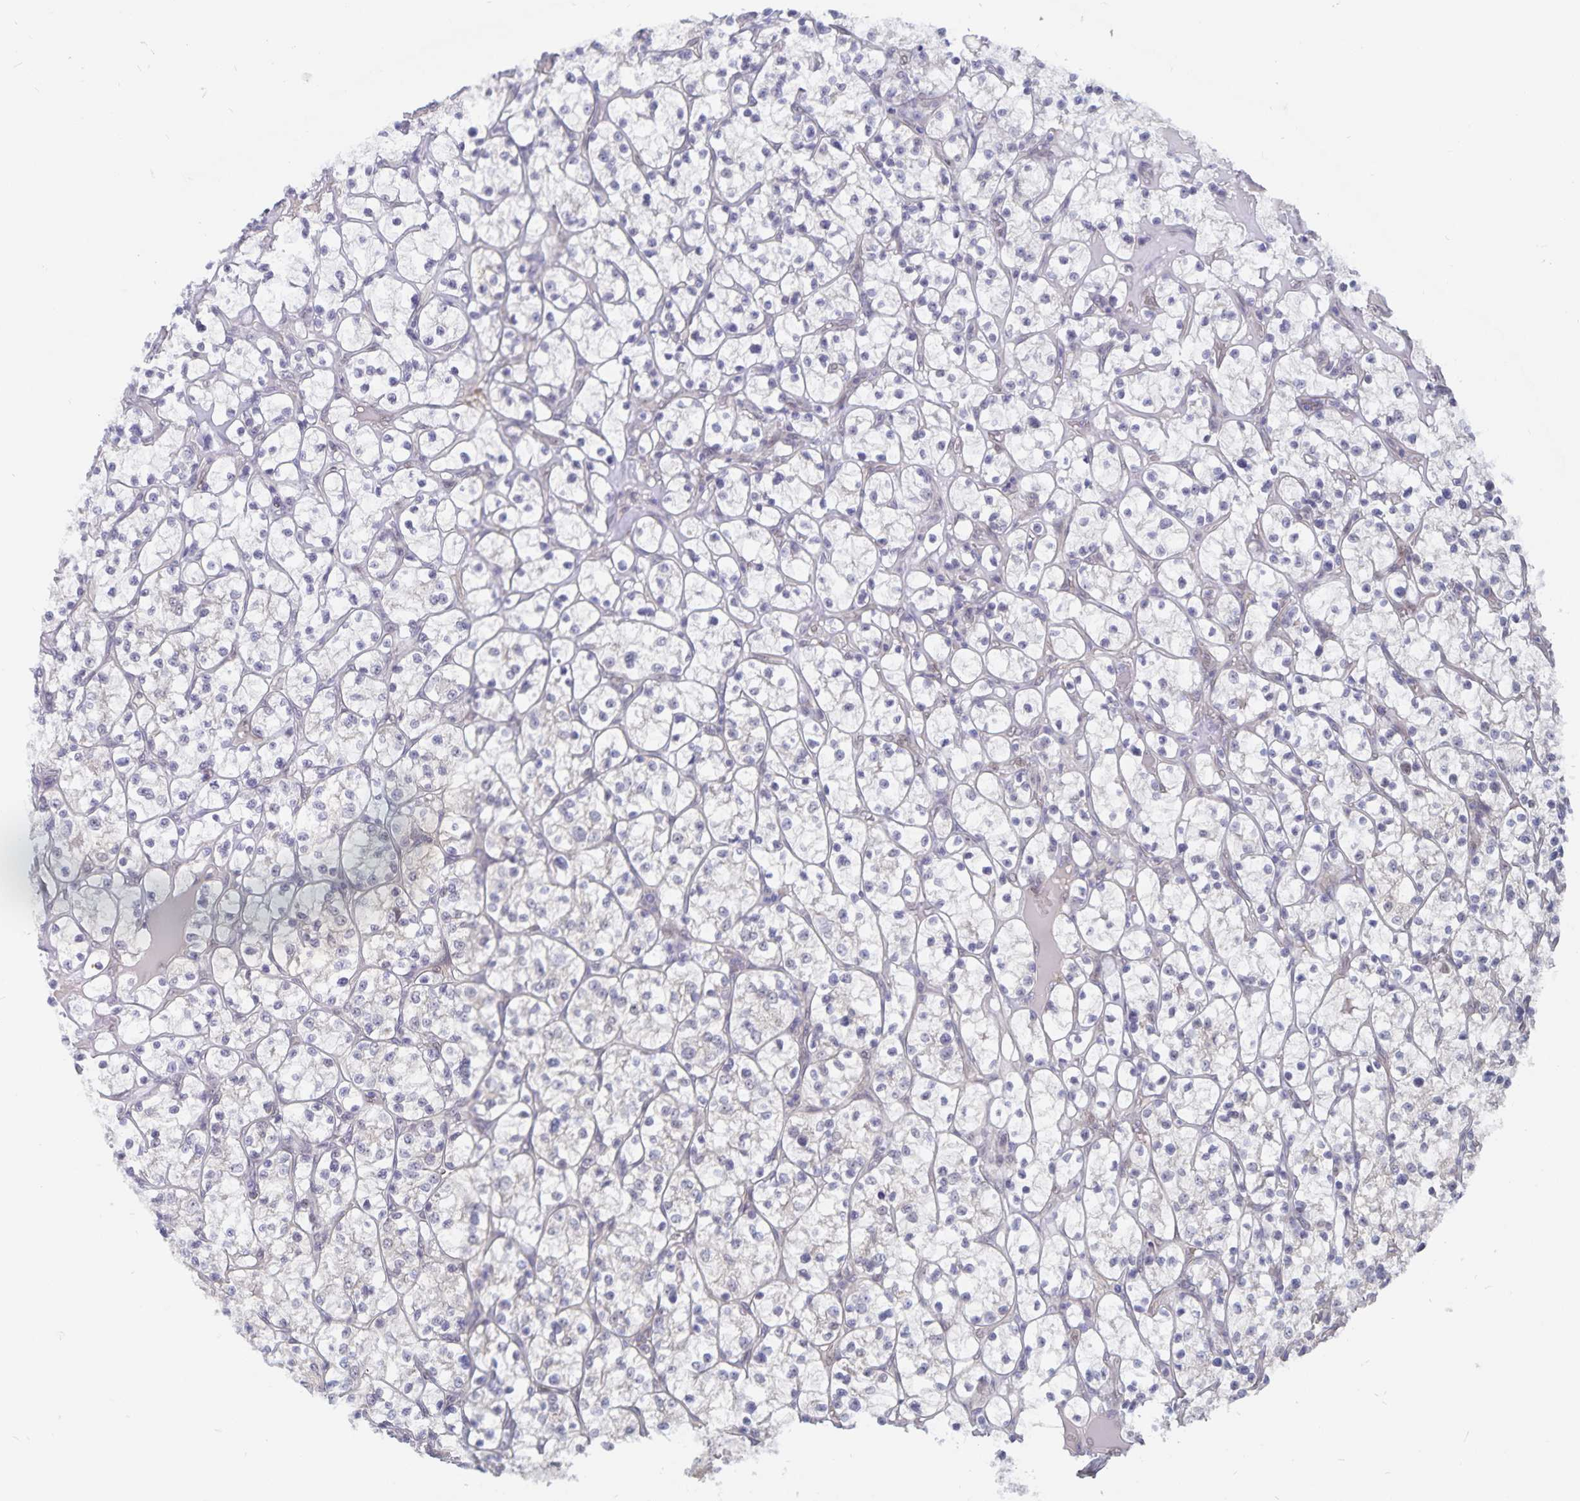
{"staining": {"intensity": "negative", "quantity": "none", "location": "none"}, "tissue": "renal cancer", "cell_type": "Tumor cells", "image_type": "cancer", "snomed": [{"axis": "morphology", "description": "Adenocarcinoma, NOS"}, {"axis": "topography", "description": "Kidney"}], "caption": "The photomicrograph demonstrates no significant expression in tumor cells of renal cancer.", "gene": "BAG6", "patient": {"sex": "female", "age": 64}}